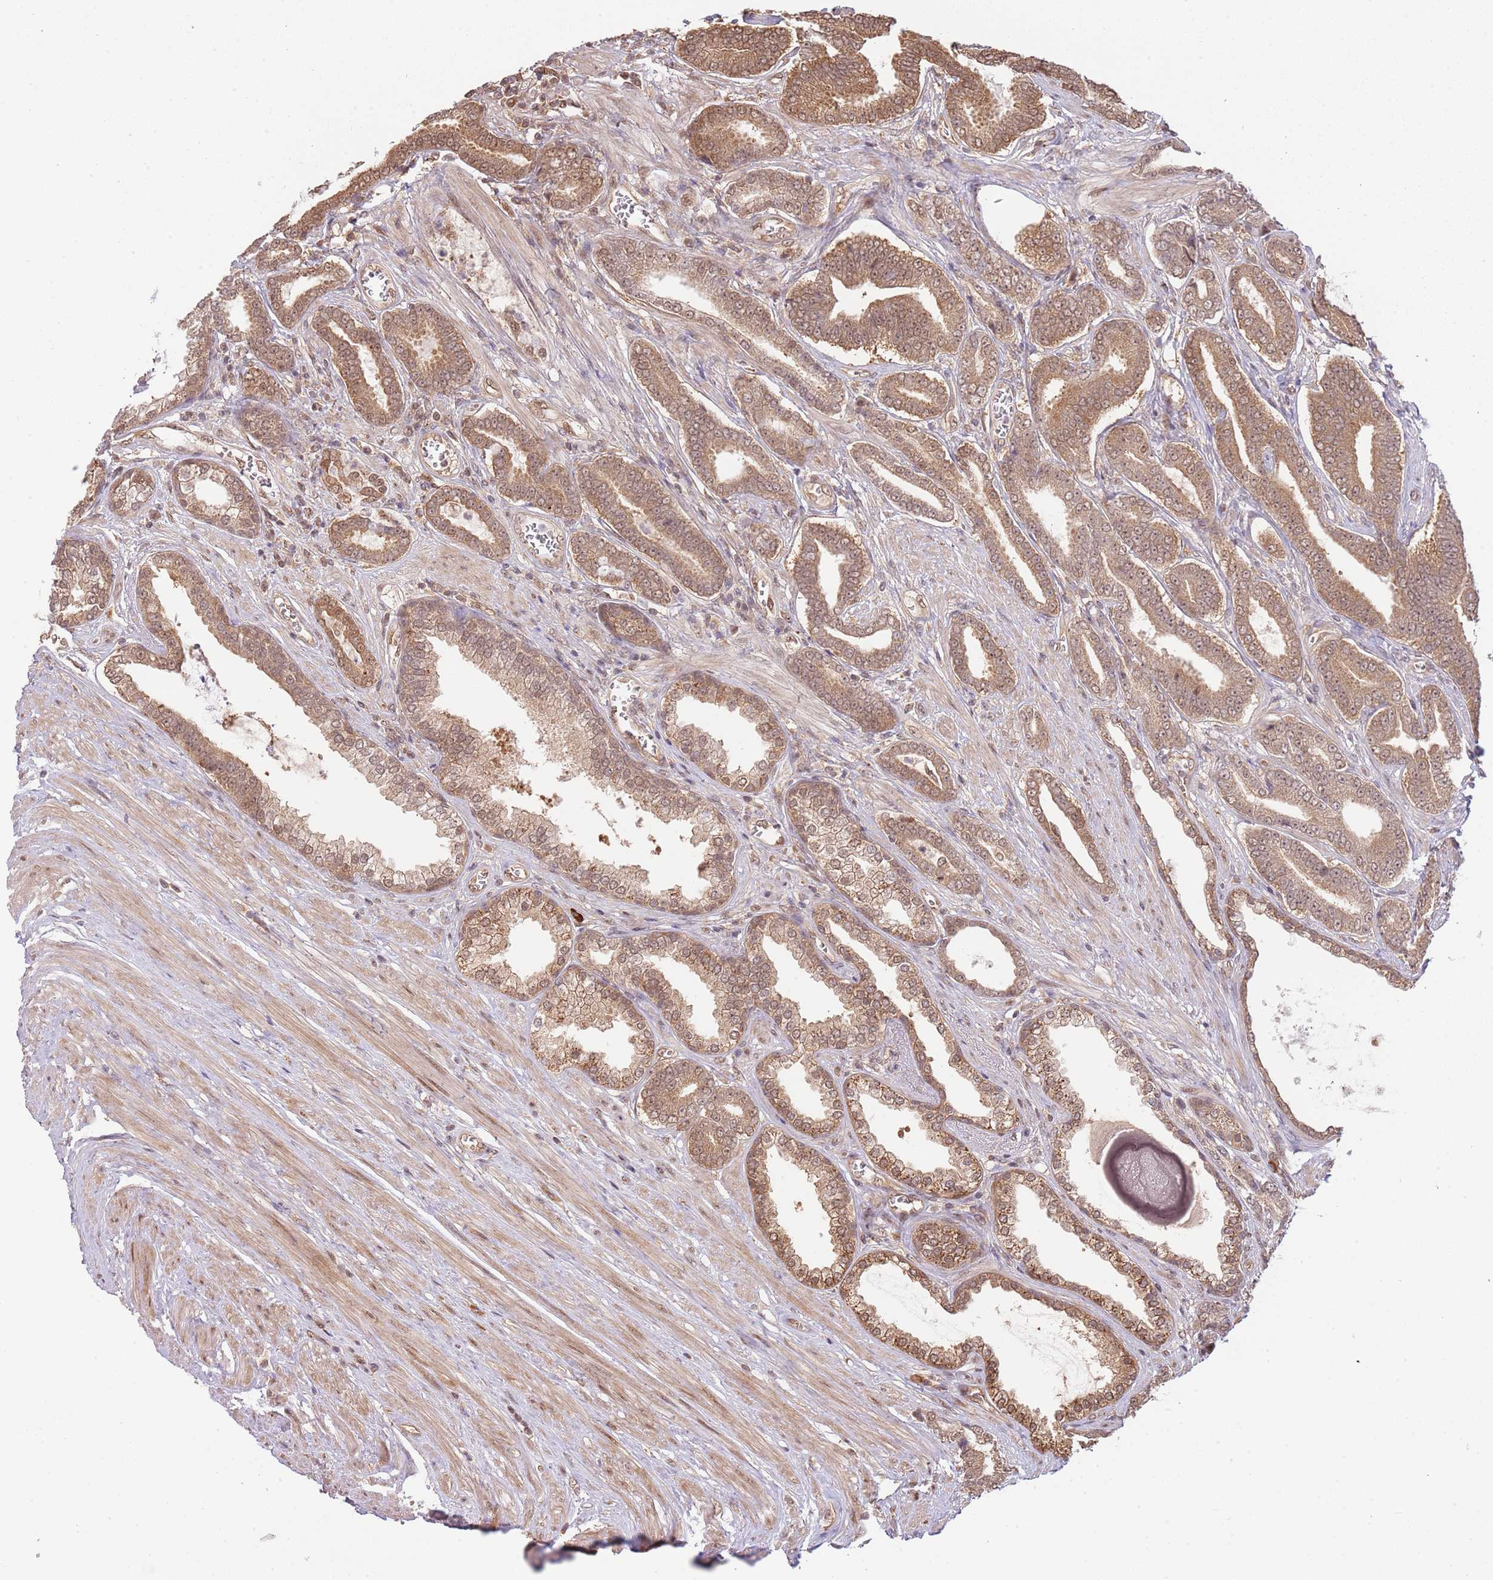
{"staining": {"intensity": "moderate", "quantity": ">75%", "location": "cytoplasmic/membranous,nuclear"}, "tissue": "prostate cancer", "cell_type": "Tumor cells", "image_type": "cancer", "snomed": [{"axis": "morphology", "description": "Adenocarcinoma, NOS"}, {"axis": "topography", "description": "Prostate and seminal vesicle, NOS"}], "caption": "Immunohistochemical staining of prostate cancer shows moderate cytoplasmic/membranous and nuclear protein positivity in approximately >75% of tumor cells.", "gene": "PLSCR5", "patient": {"sex": "male", "age": 76}}